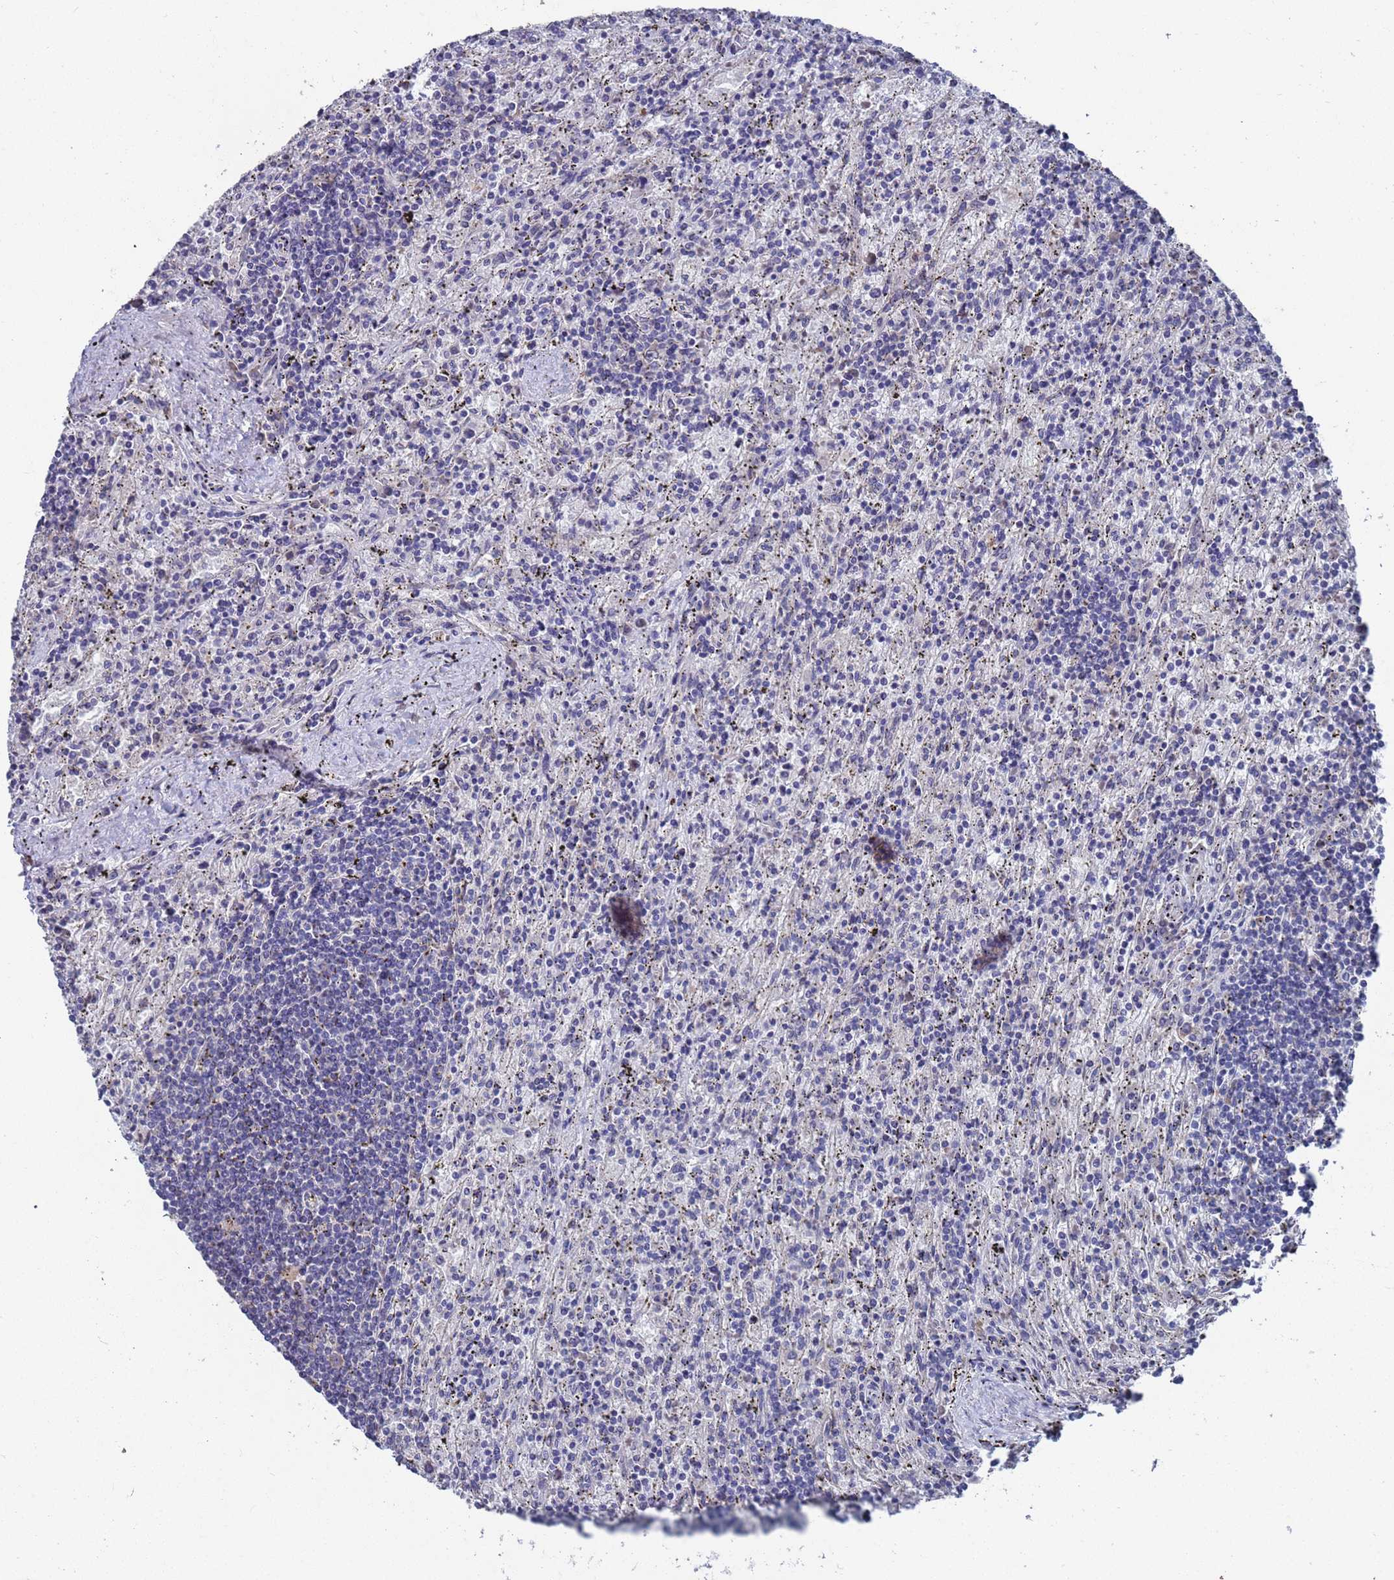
{"staining": {"intensity": "negative", "quantity": "none", "location": "none"}, "tissue": "lymphoma", "cell_type": "Tumor cells", "image_type": "cancer", "snomed": [{"axis": "morphology", "description": "Malignant lymphoma, non-Hodgkin's type, Low grade"}, {"axis": "topography", "description": "Spleen"}], "caption": "This is a photomicrograph of immunohistochemistry staining of lymphoma, which shows no staining in tumor cells.", "gene": "CFAP119", "patient": {"sex": "male", "age": 76}}